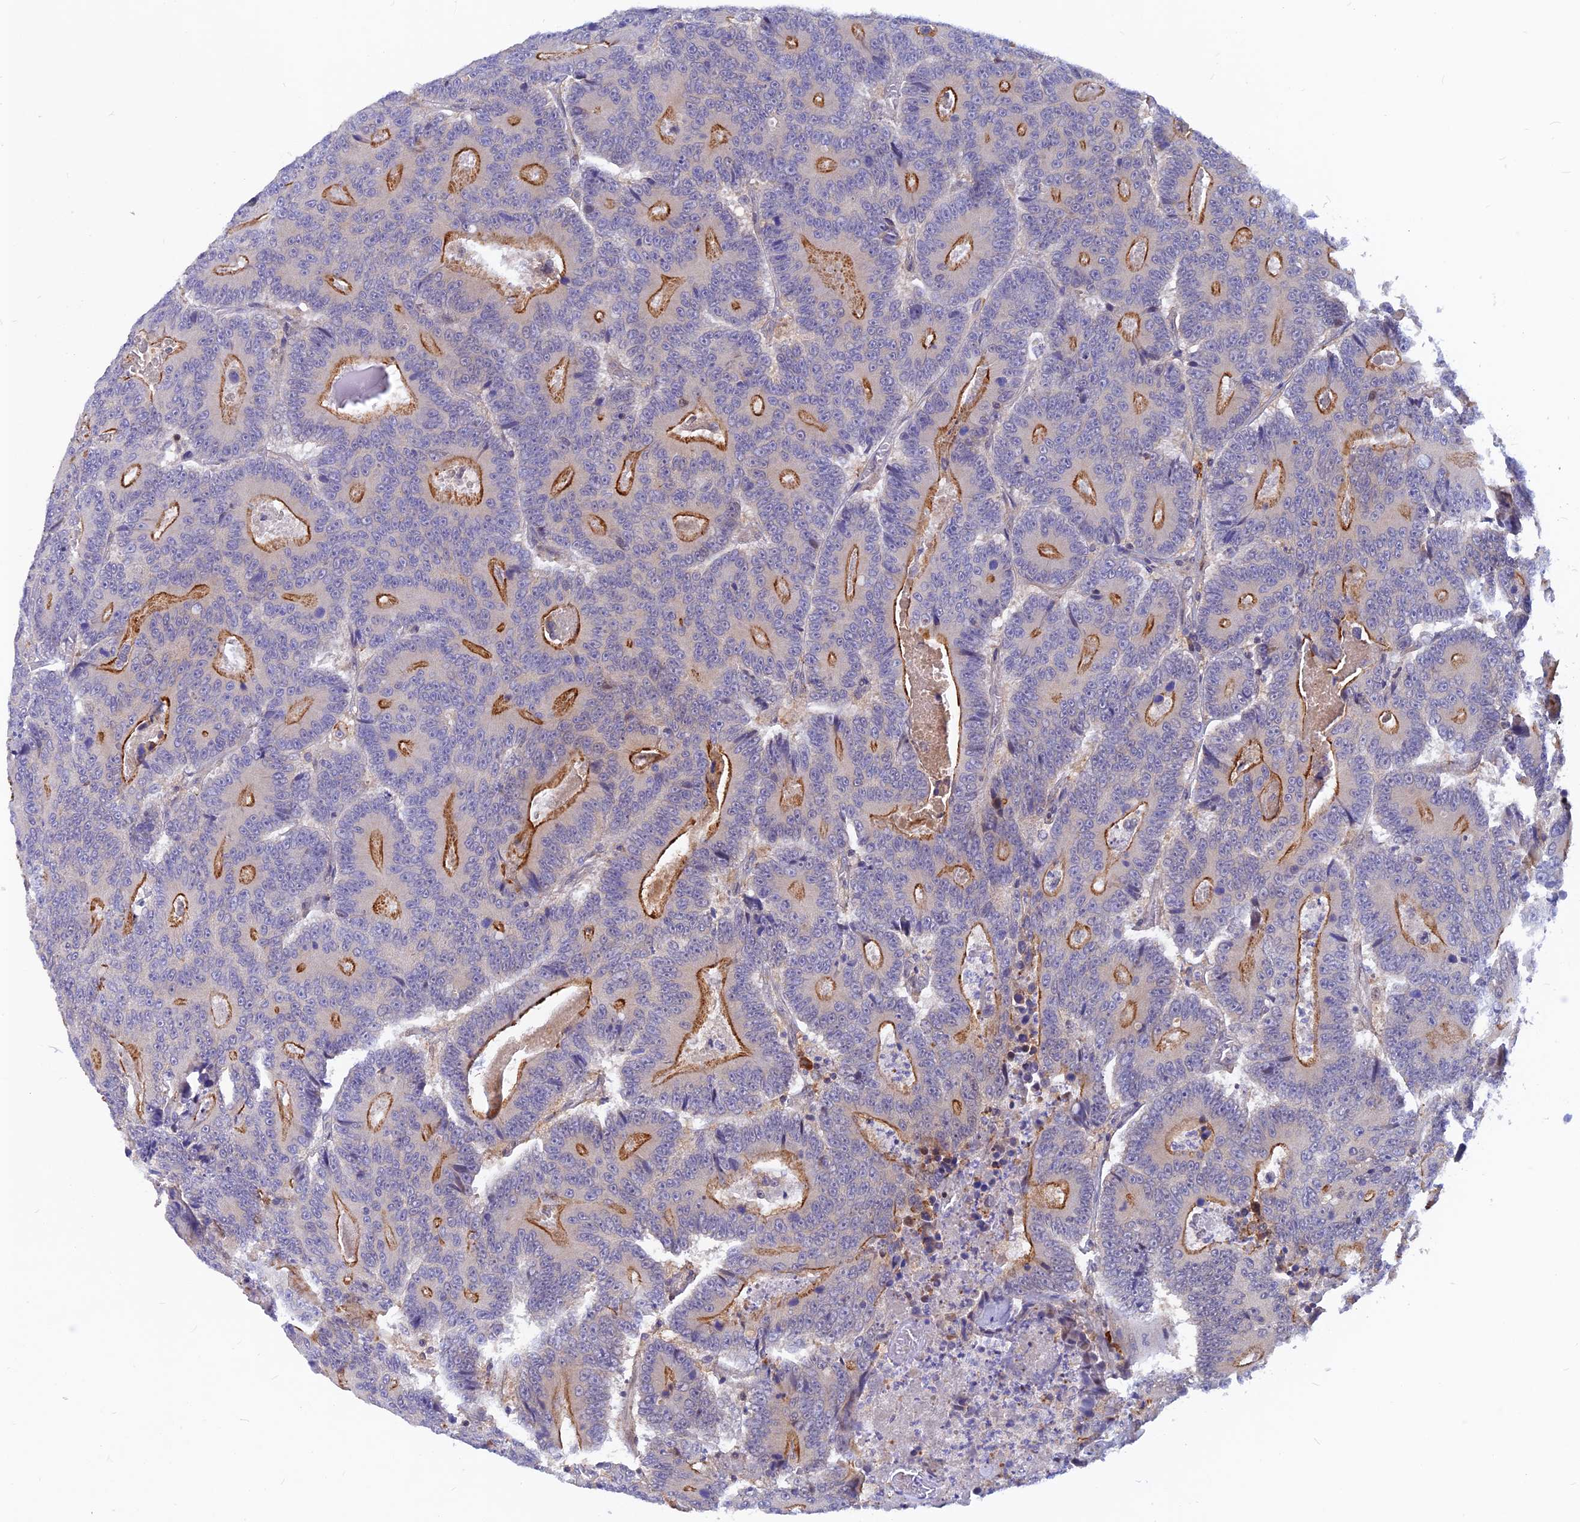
{"staining": {"intensity": "strong", "quantity": "25%-75%", "location": "cytoplasmic/membranous"}, "tissue": "colorectal cancer", "cell_type": "Tumor cells", "image_type": "cancer", "snomed": [{"axis": "morphology", "description": "Adenocarcinoma, NOS"}, {"axis": "topography", "description": "Colon"}], "caption": "Immunohistochemical staining of colorectal cancer (adenocarcinoma) demonstrates high levels of strong cytoplasmic/membranous protein staining in about 25%-75% of tumor cells.", "gene": "DNAJC16", "patient": {"sex": "male", "age": 83}}